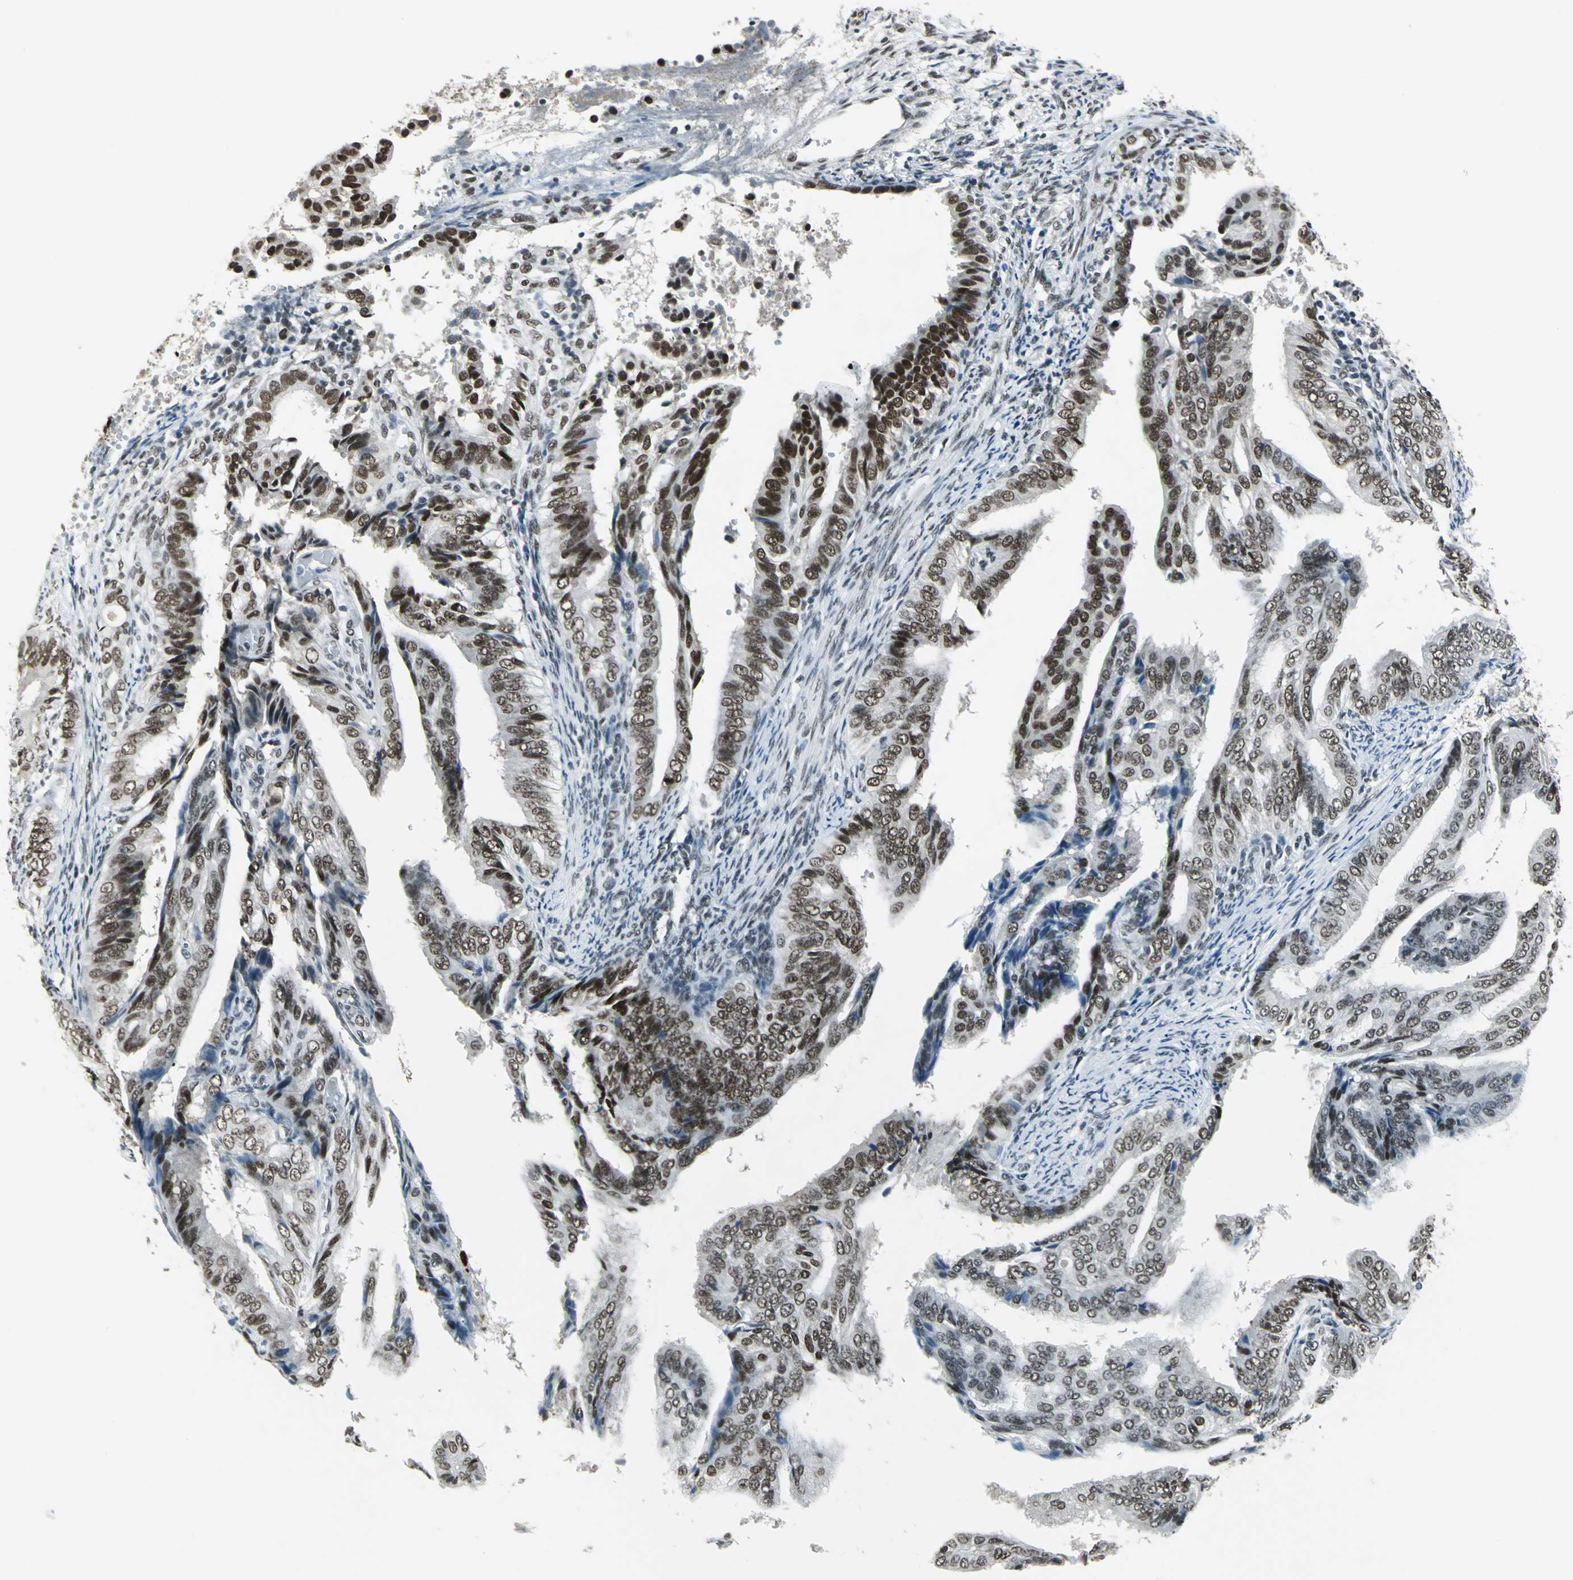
{"staining": {"intensity": "strong", "quantity": ">75%", "location": "nuclear"}, "tissue": "endometrial cancer", "cell_type": "Tumor cells", "image_type": "cancer", "snomed": [{"axis": "morphology", "description": "Adenocarcinoma, NOS"}, {"axis": "topography", "description": "Endometrium"}], "caption": "IHC of adenocarcinoma (endometrial) exhibits high levels of strong nuclear expression in about >75% of tumor cells. (Brightfield microscopy of DAB IHC at high magnification).", "gene": "ADNP", "patient": {"sex": "female", "age": 58}}